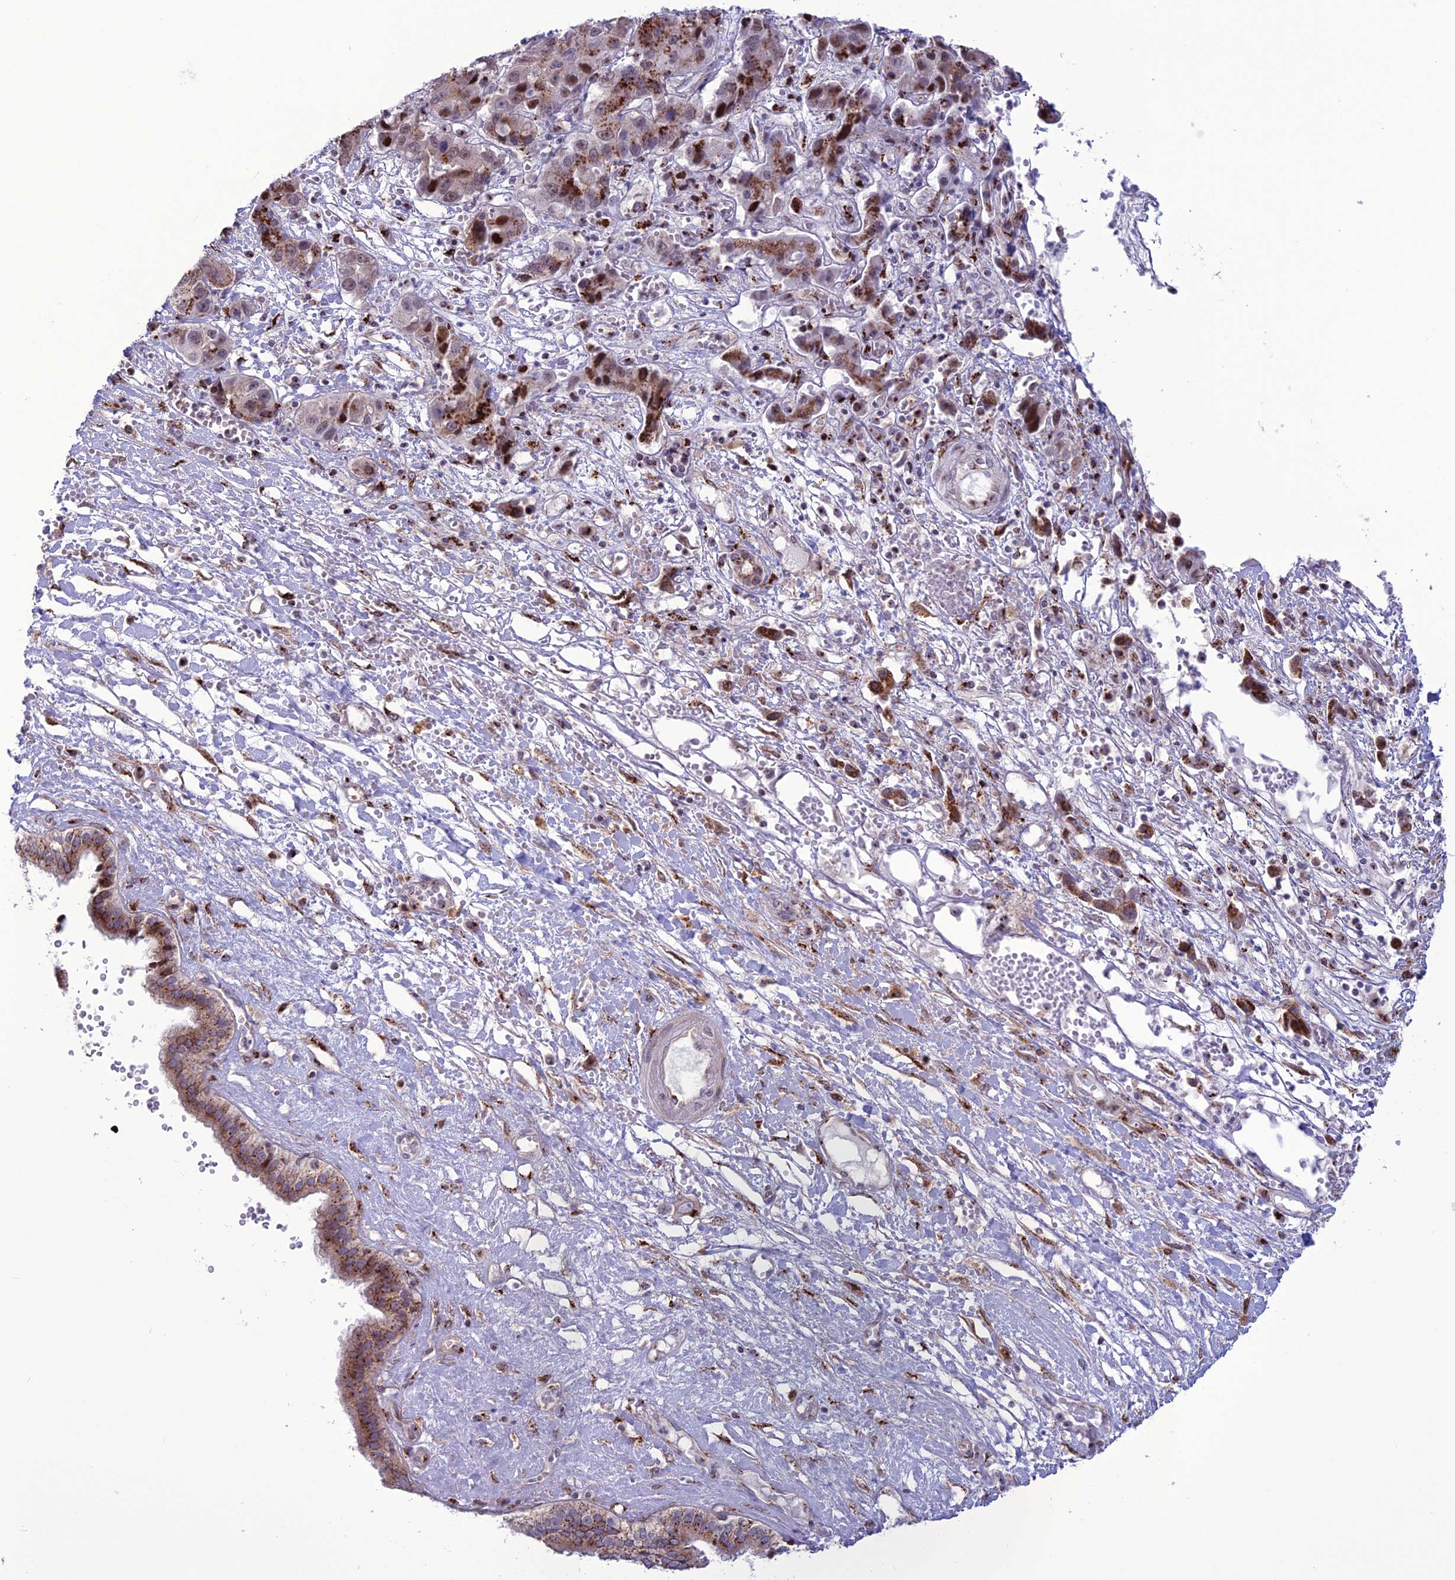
{"staining": {"intensity": "strong", "quantity": "25%-75%", "location": "cytoplasmic/membranous"}, "tissue": "liver cancer", "cell_type": "Tumor cells", "image_type": "cancer", "snomed": [{"axis": "morphology", "description": "Cholangiocarcinoma"}, {"axis": "topography", "description": "Liver"}], "caption": "Protein staining by immunohistochemistry (IHC) exhibits strong cytoplasmic/membranous staining in about 25%-75% of tumor cells in liver cancer.", "gene": "PLEKHA4", "patient": {"sex": "male", "age": 67}}